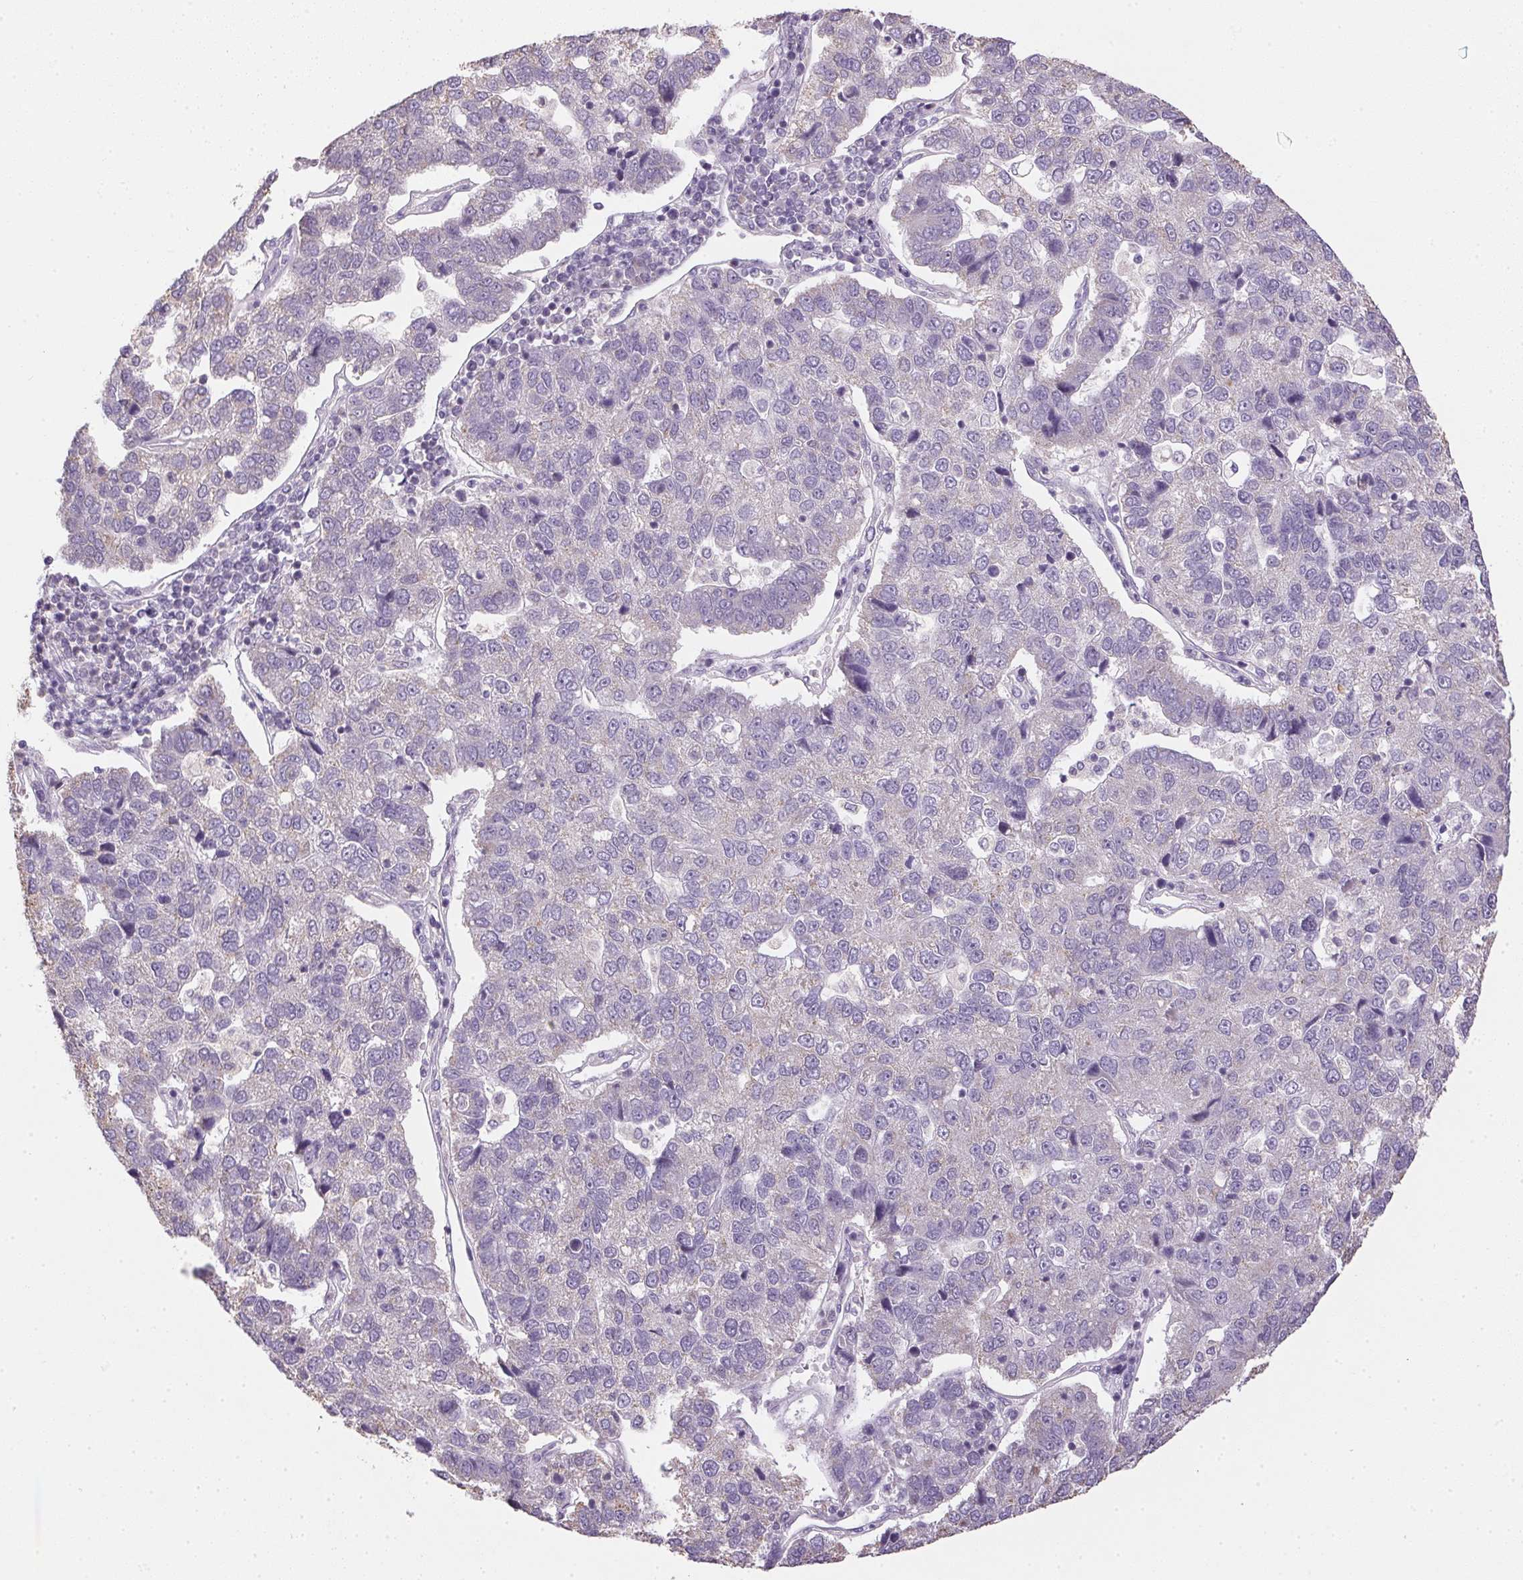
{"staining": {"intensity": "negative", "quantity": "none", "location": "none"}, "tissue": "pancreatic cancer", "cell_type": "Tumor cells", "image_type": "cancer", "snomed": [{"axis": "morphology", "description": "Adenocarcinoma, NOS"}, {"axis": "topography", "description": "Pancreas"}], "caption": "High magnification brightfield microscopy of pancreatic cancer stained with DAB (brown) and counterstained with hematoxylin (blue): tumor cells show no significant expression.", "gene": "SPACA9", "patient": {"sex": "female", "age": 61}}